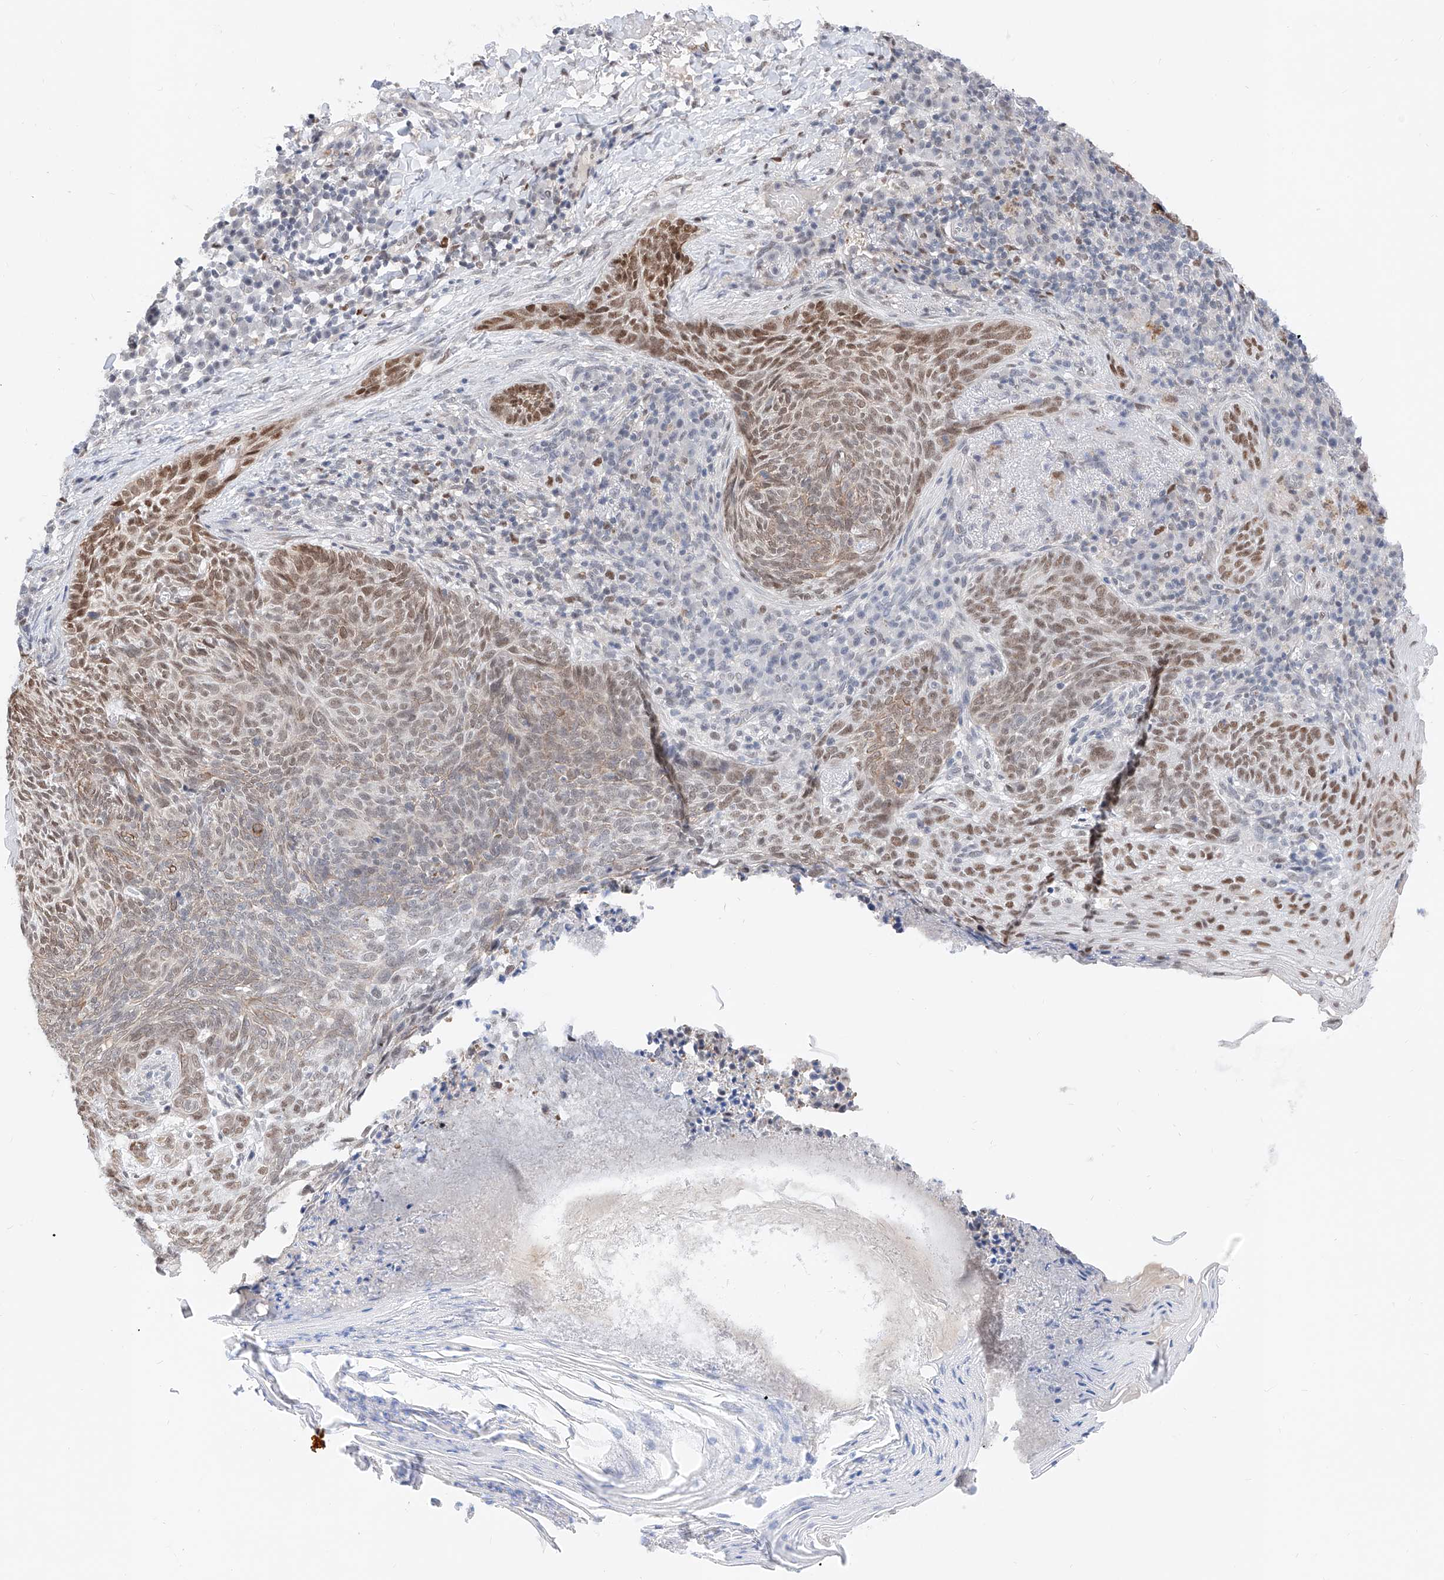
{"staining": {"intensity": "moderate", "quantity": "25%-75%", "location": "cytoplasmic/membranous,nuclear"}, "tissue": "skin cancer", "cell_type": "Tumor cells", "image_type": "cancer", "snomed": [{"axis": "morphology", "description": "Basal cell carcinoma"}, {"axis": "topography", "description": "Skin"}], "caption": "Protein expression analysis of human skin cancer (basal cell carcinoma) reveals moderate cytoplasmic/membranous and nuclear staining in approximately 25%-75% of tumor cells. (Brightfield microscopy of DAB IHC at high magnification).", "gene": "SNRNP200", "patient": {"sex": "male", "age": 85}}